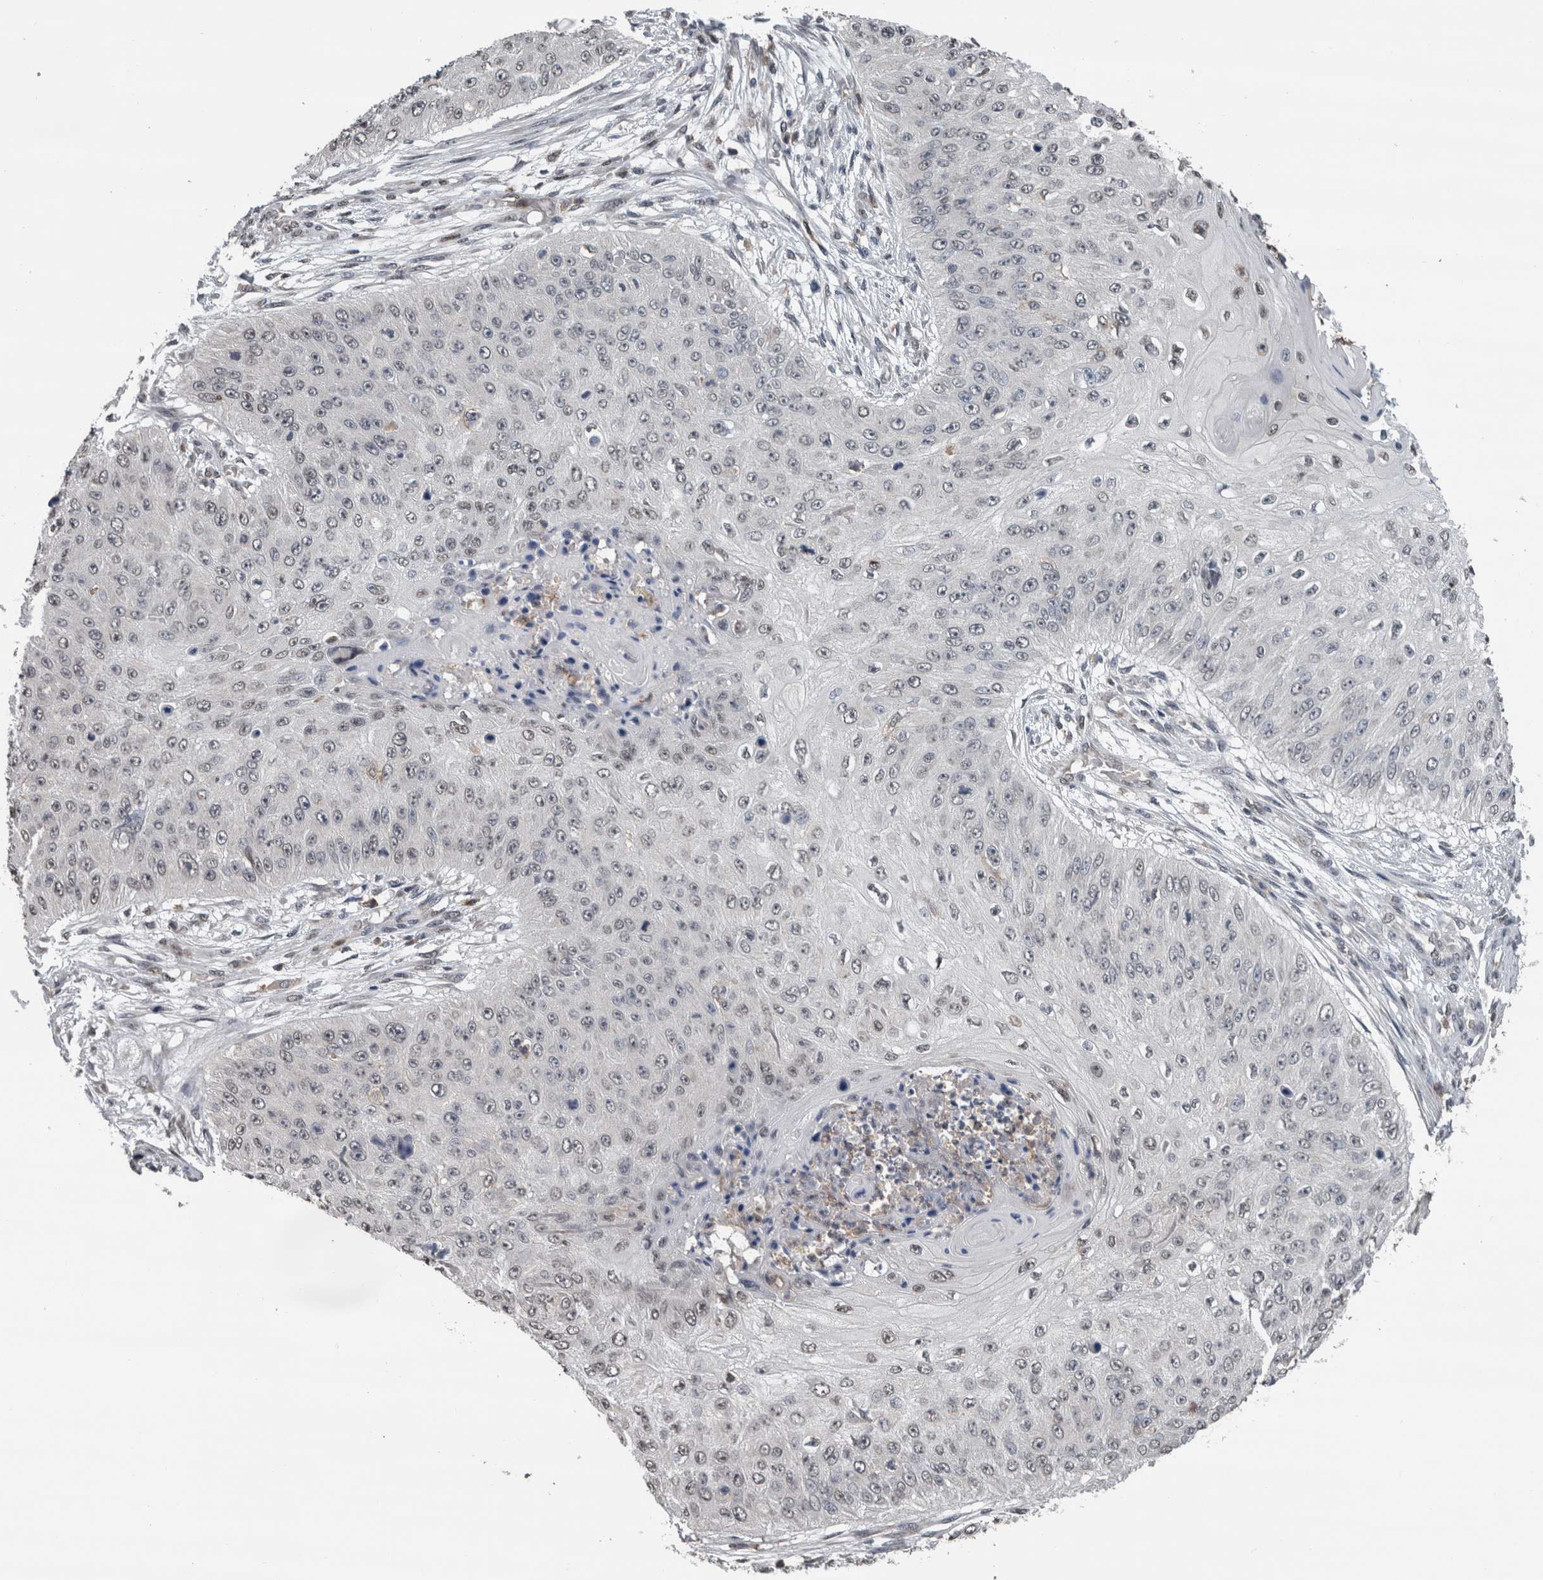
{"staining": {"intensity": "negative", "quantity": "none", "location": "none"}, "tissue": "skin cancer", "cell_type": "Tumor cells", "image_type": "cancer", "snomed": [{"axis": "morphology", "description": "Squamous cell carcinoma, NOS"}, {"axis": "topography", "description": "Skin"}], "caption": "Immunohistochemistry image of neoplastic tissue: human skin squamous cell carcinoma stained with DAB shows no significant protein expression in tumor cells.", "gene": "MAFF", "patient": {"sex": "female", "age": 80}}